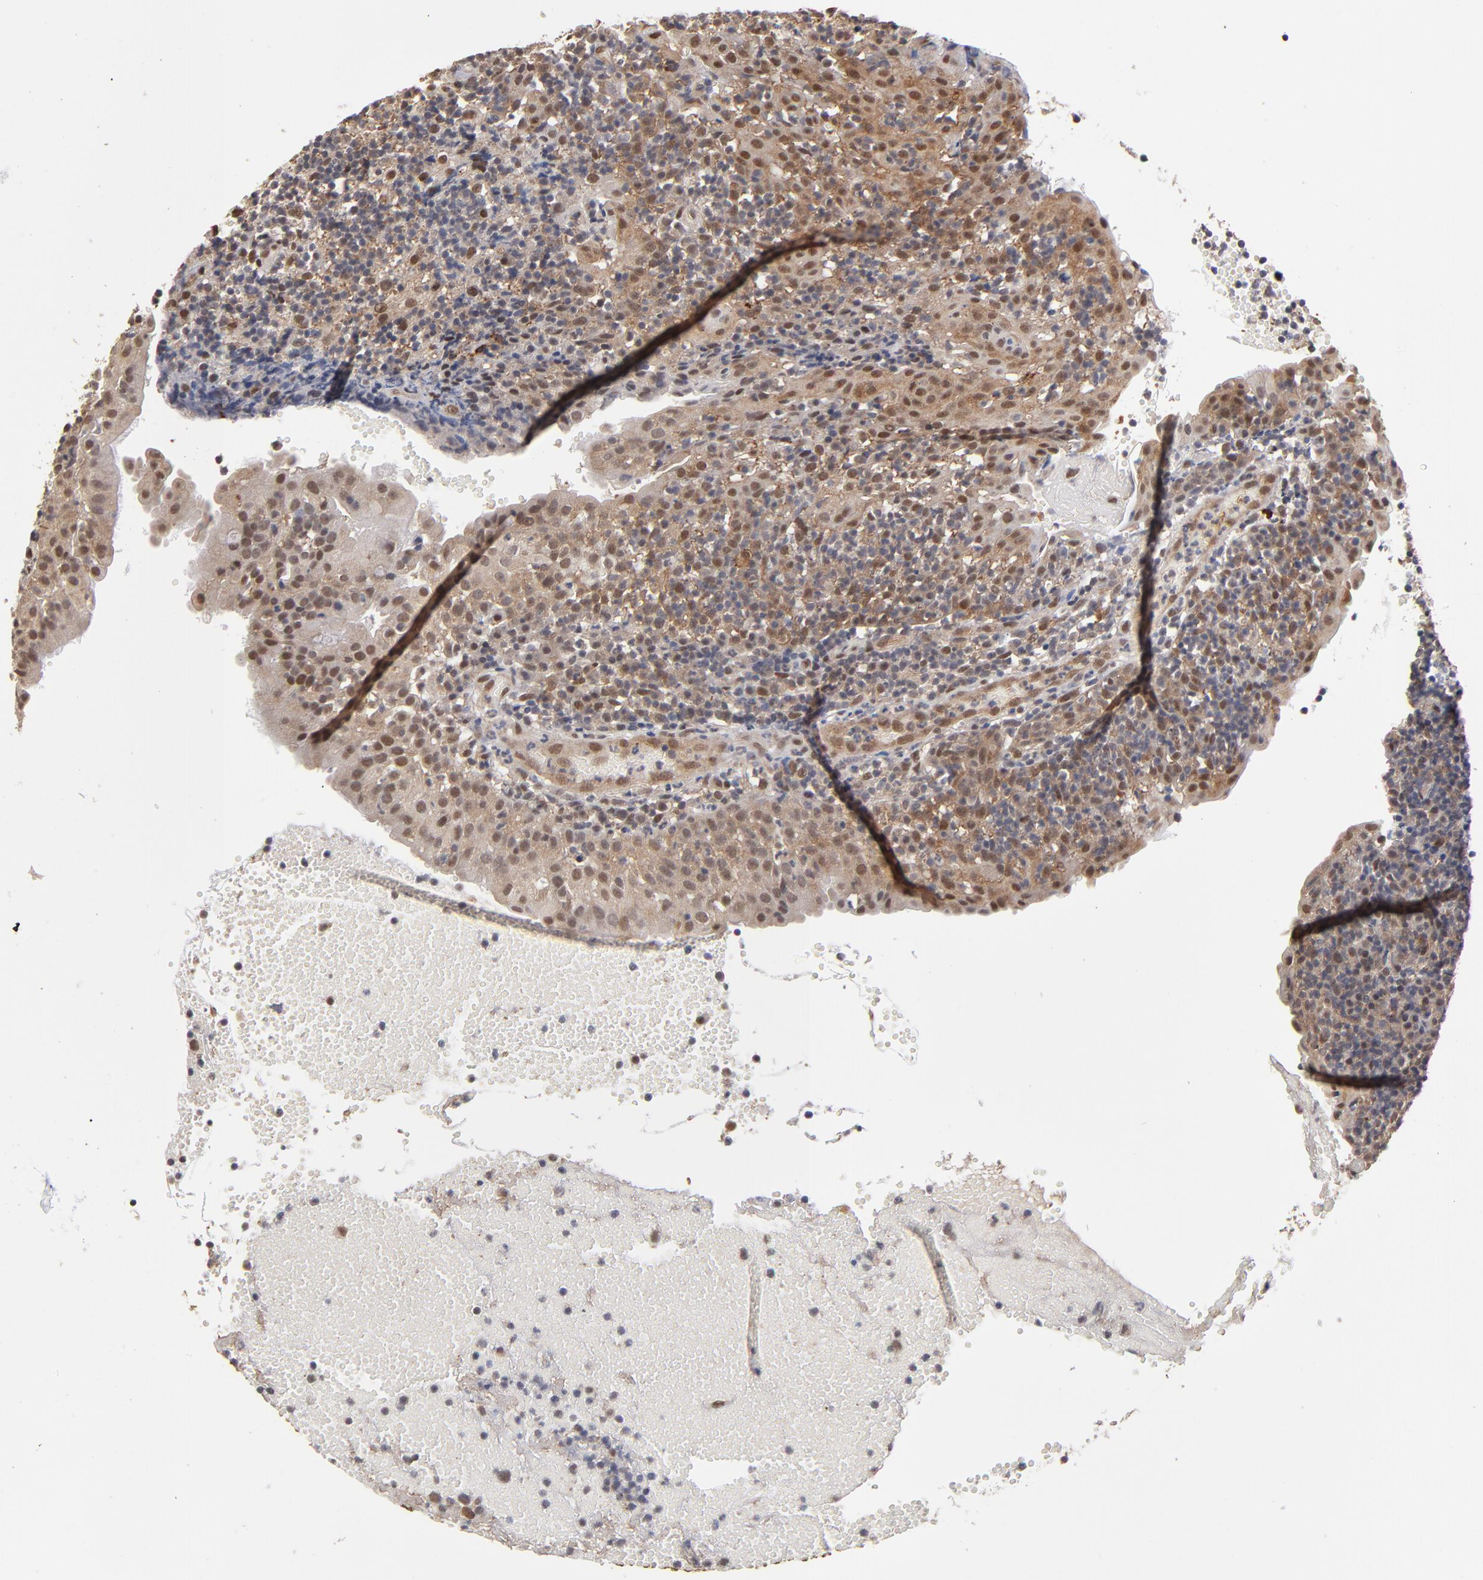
{"staining": {"intensity": "weak", "quantity": "<25%", "location": "nuclear"}, "tissue": "tonsil", "cell_type": "Germinal center cells", "image_type": "normal", "snomed": [{"axis": "morphology", "description": "Normal tissue, NOS"}, {"axis": "topography", "description": "Tonsil"}], "caption": "There is no significant positivity in germinal center cells of tonsil. The staining was performed using DAB to visualize the protein expression in brown, while the nuclei were stained in blue with hematoxylin (Magnification: 20x).", "gene": "HUWE1", "patient": {"sex": "female", "age": 40}}